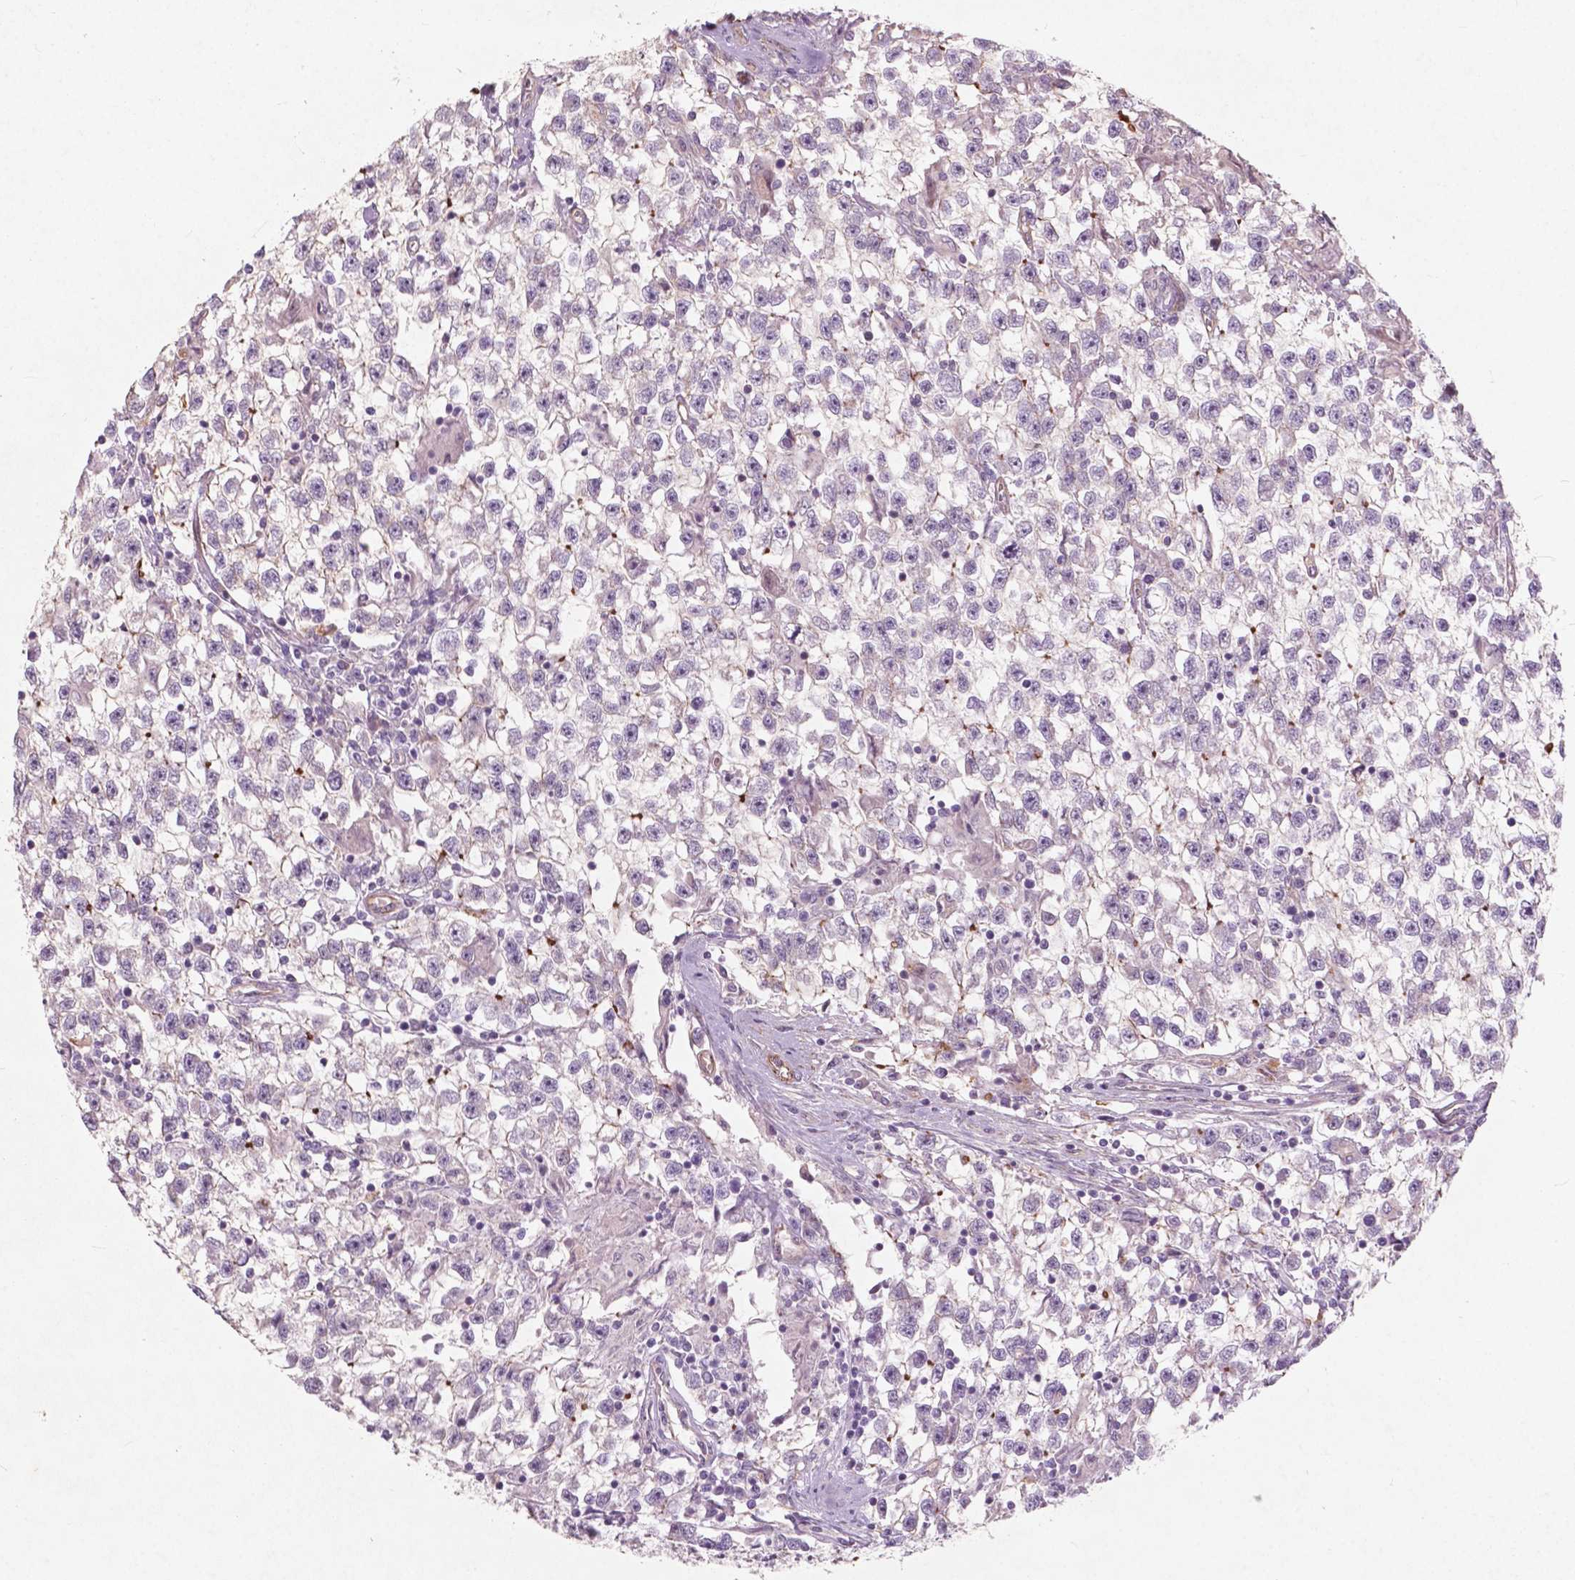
{"staining": {"intensity": "negative", "quantity": "none", "location": "none"}, "tissue": "testis cancer", "cell_type": "Tumor cells", "image_type": "cancer", "snomed": [{"axis": "morphology", "description": "Seminoma, NOS"}, {"axis": "topography", "description": "Testis"}], "caption": "Tumor cells show no significant staining in testis cancer. (Stains: DAB immunohistochemistry (IHC) with hematoxylin counter stain, Microscopy: brightfield microscopy at high magnification).", "gene": "RFPL4B", "patient": {"sex": "male", "age": 31}}